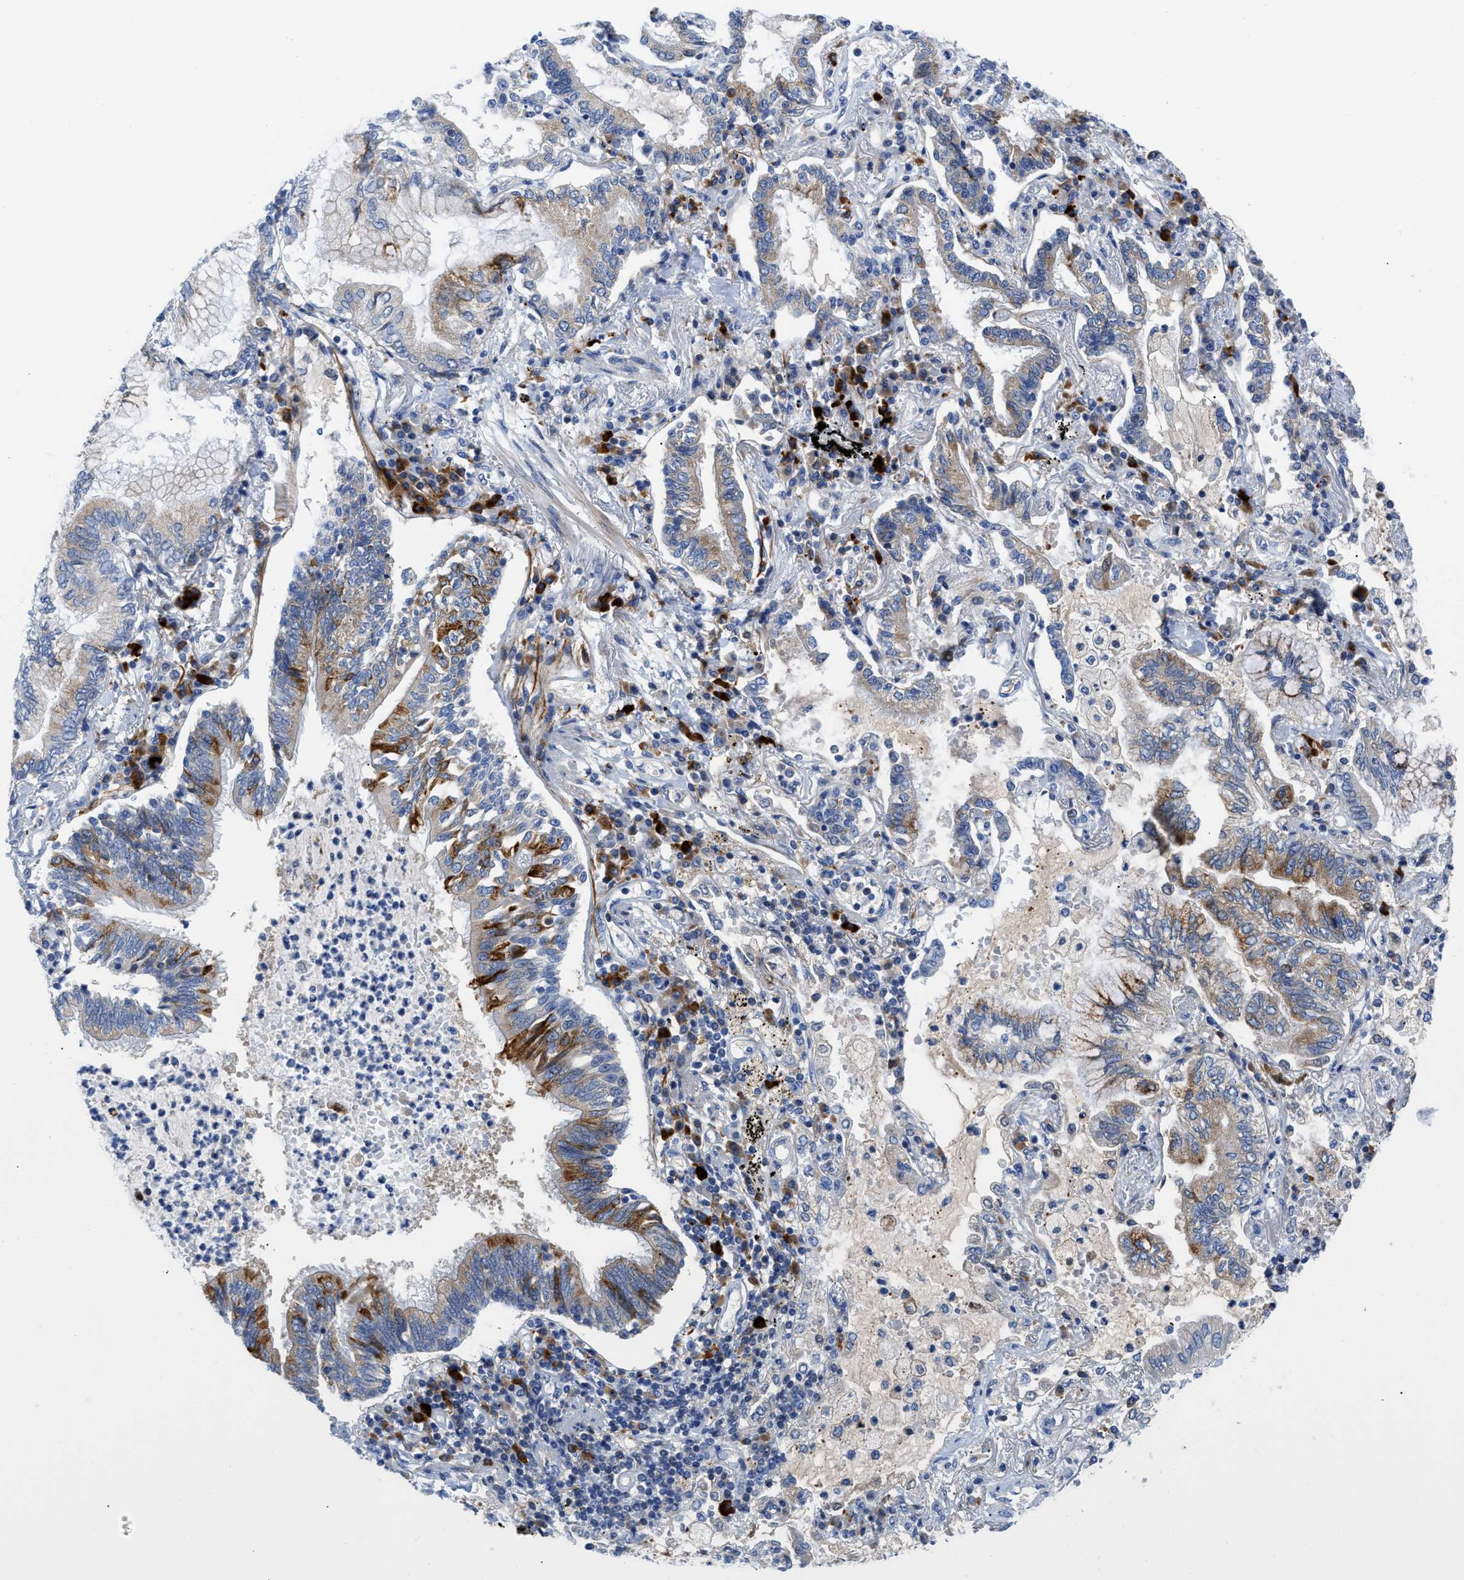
{"staining": {"intensity": "strong", "quantity": "<25%", "location": "cytoplasmic/membranous"}, "tissue": "lung cancer", "cell_type": "Tumor cells", "image_type": "cancer", "snomed": [{"axis": "morphology", "description": "Normal tissue, NOS"}, {"axis": "morphology", "description": "Adenocarcinoma, NOS"}, {"axis": "topography", "description": "Bronchus"}, {"axis": "topography", "description": "Lung"}], "caption": "Tumor cells demonstrate medium levels of strong cytoplasmic/membranous expression in about <25% of cells in lung adenocarcinoma. Immunohistochemistry (ihc) stains the protein in brown and the nuclei are stained blue.", "gene": "OR9K2", "patient": {"sex": "female", "age": 70}}